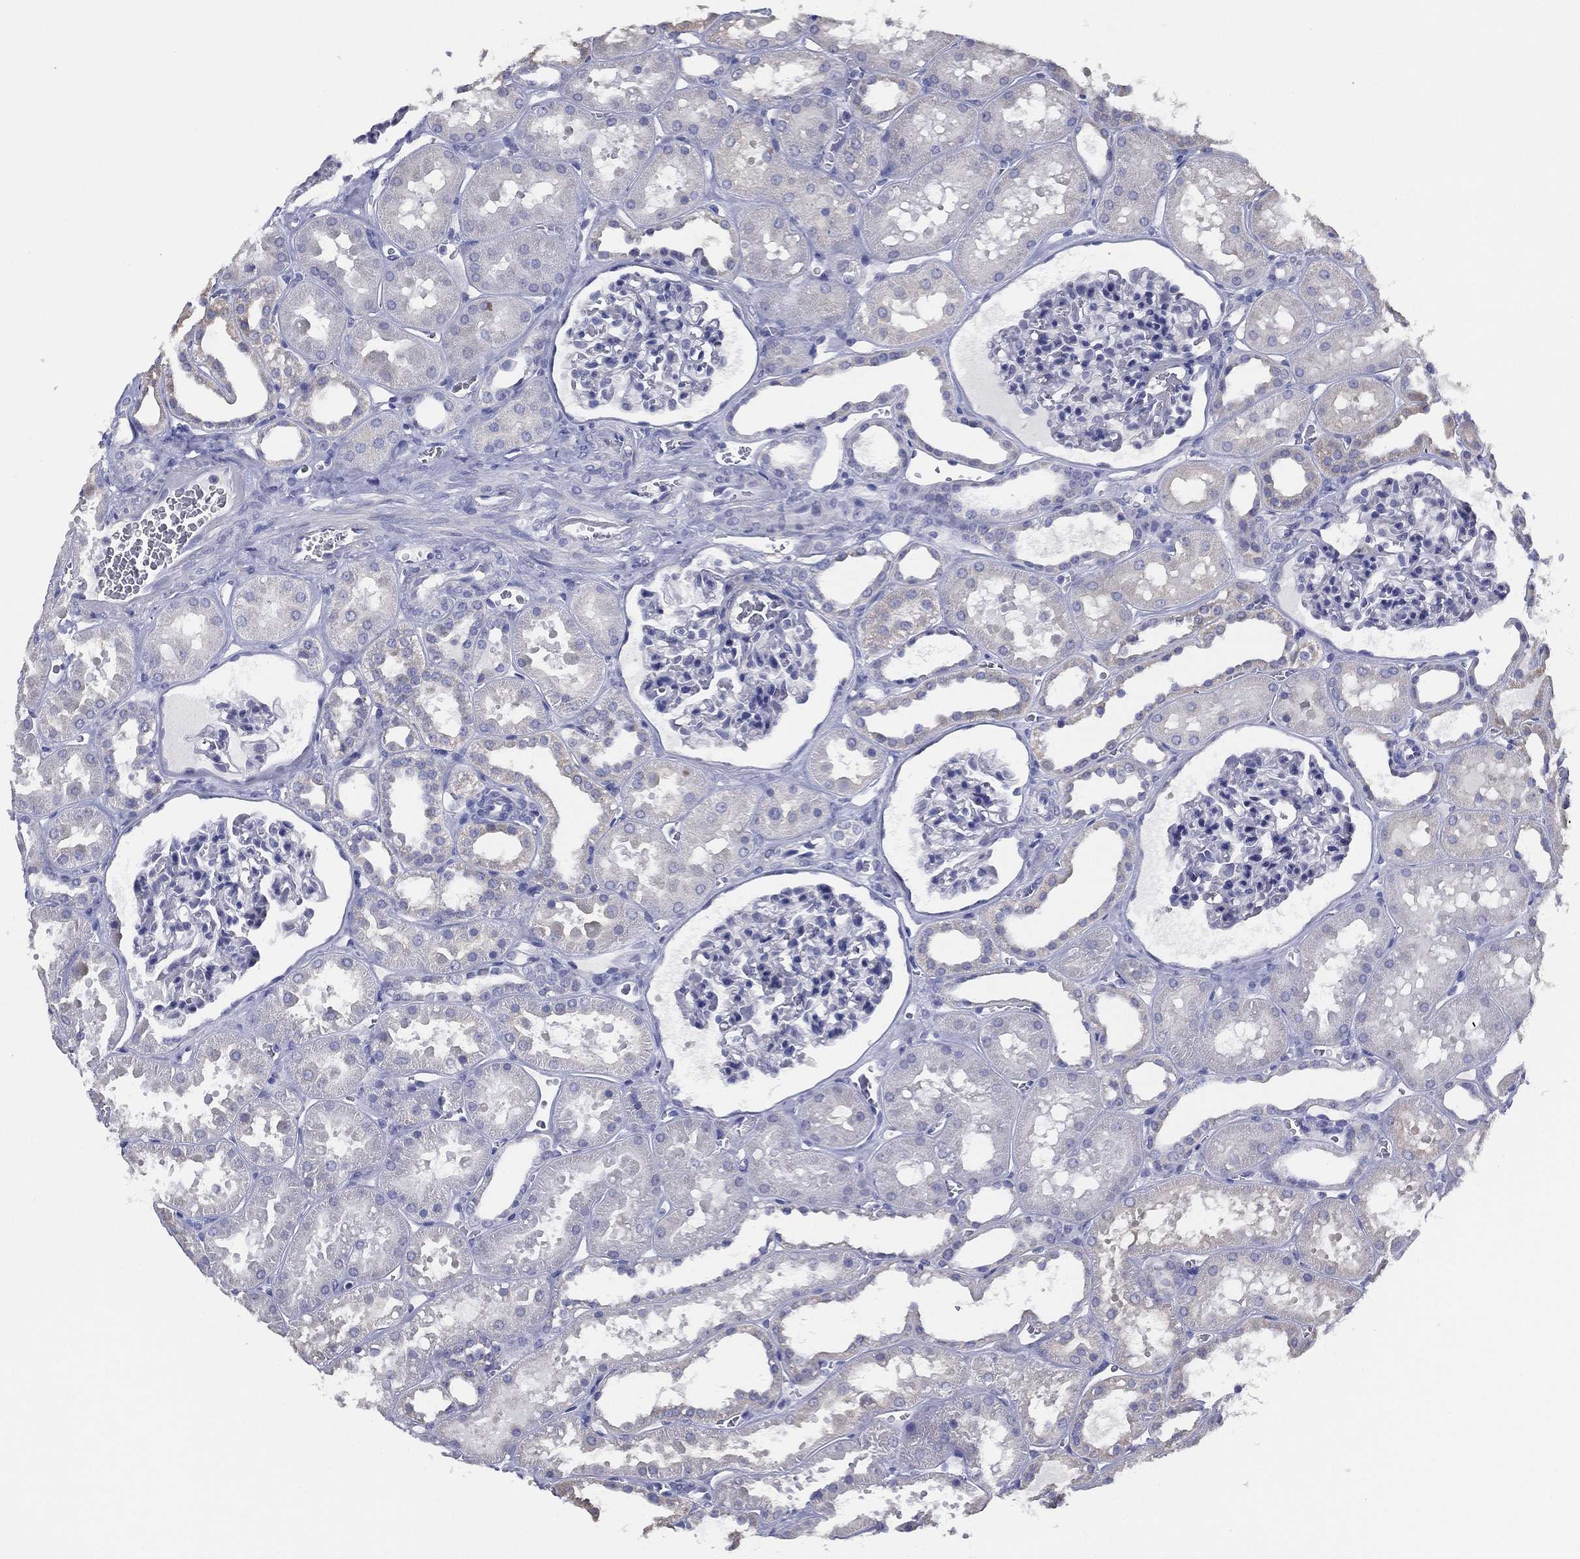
{"staining": {"intensity": "negative", "quantity": "none", "location": "none"}, "tissue": "kidney", "cell_type": "Cells in glomeruli", "image_type": "normal", "snomed": [{"axis": "morphology", "description": "Normal tissue, NOS"}, {"axis": "topography", "description": "Kidney"}], "caption": "Immunohistochemistry (IHC) of unremarkable human kidney exhibits no positivity in cells in glomeruli.", "gene": "SLC13A4", "patient": {"sex": "female", "age": 41}}